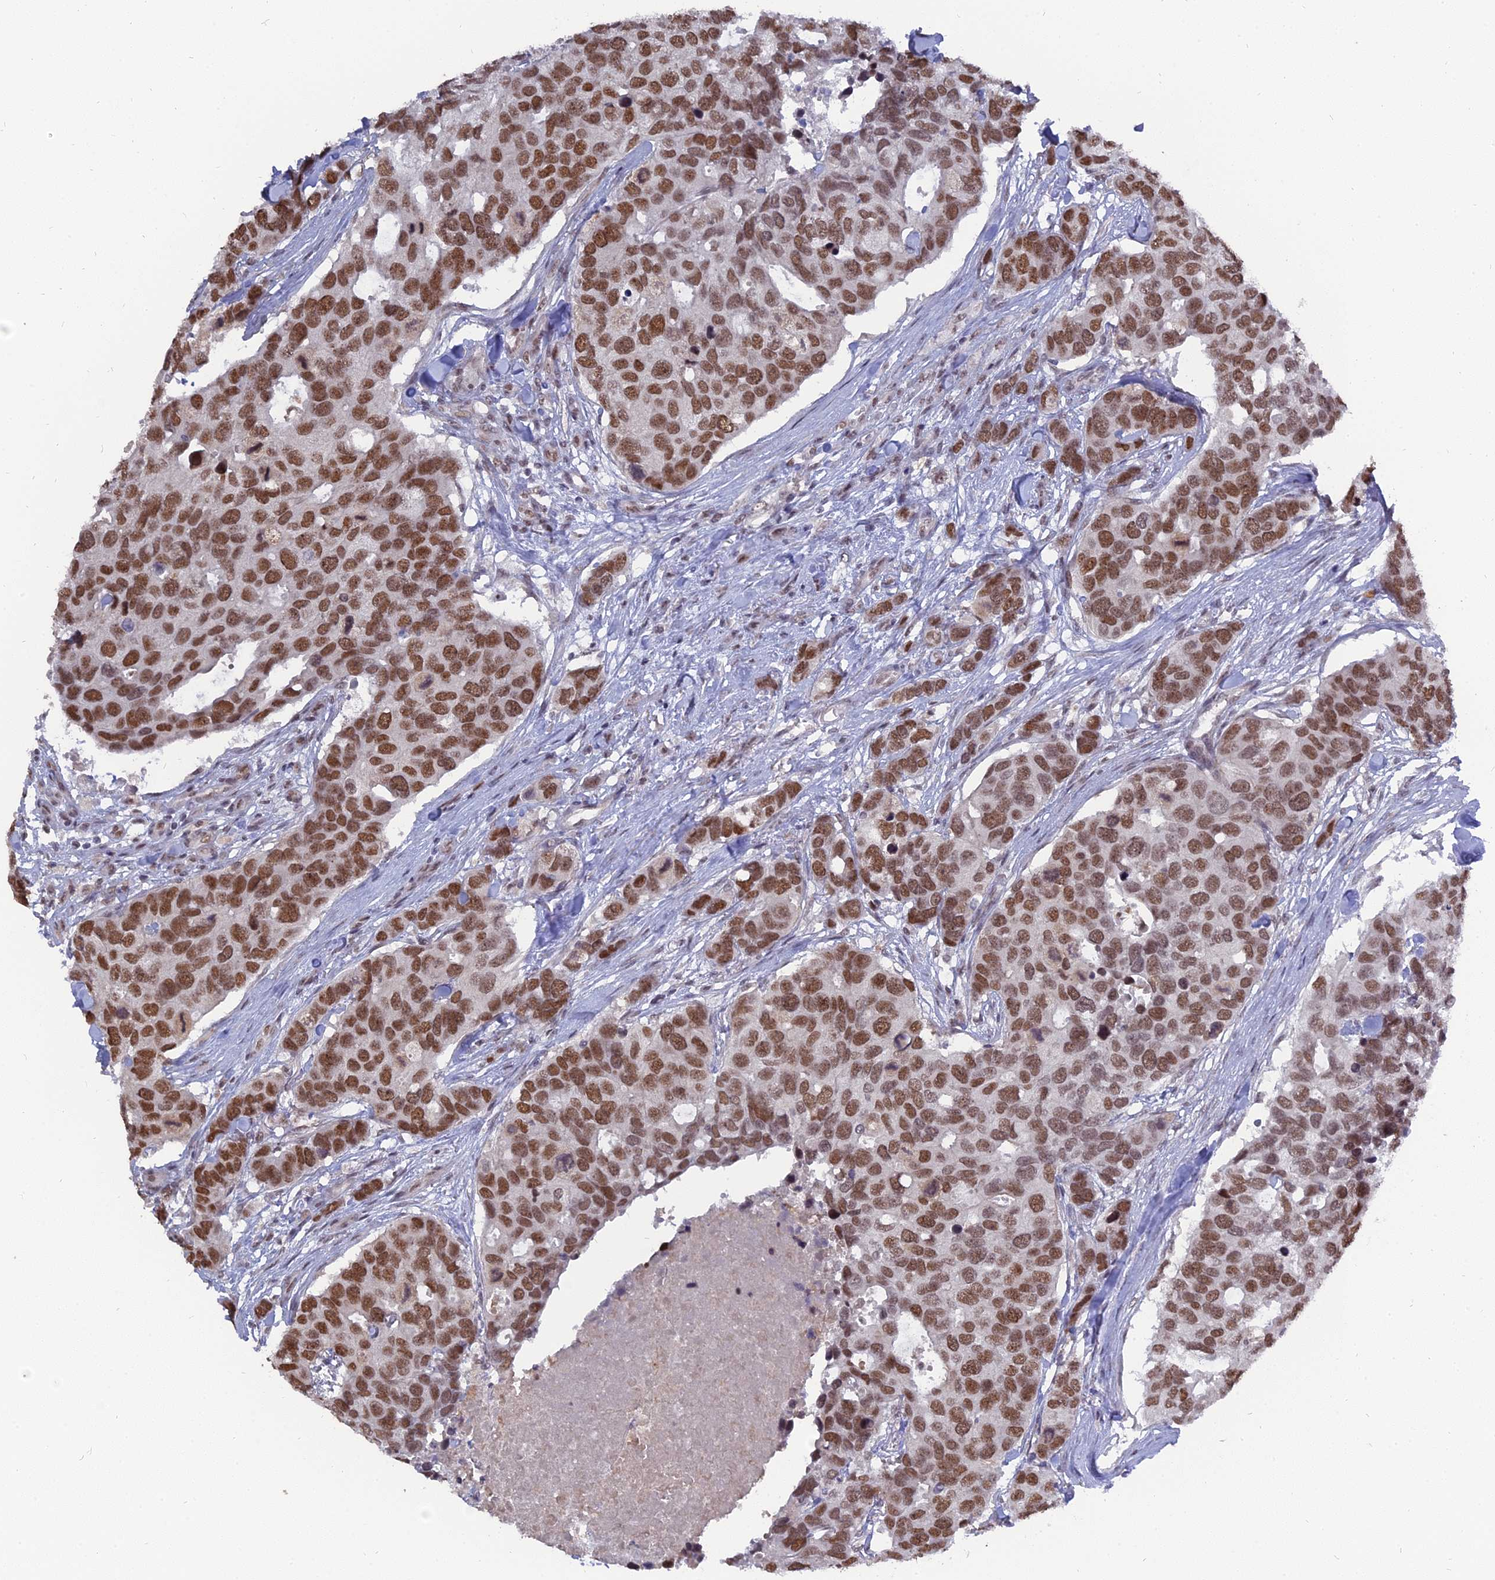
{"staining": {"intensity": "strong", "quantity": ">75%", "location": "nuclear"}, "tissue": "breast cancer", "cell_type": "Tumor cells", "image_type": "cancer", "snomed": [{"axis": "morphology", "description": "Duct carcinoma"}, {"axis": "topography", "description": "Breast"}], "caption": "Protein expression analysis of breast cancer exhibits strong nuclear staining in approximately >75% of tumor cells. The protein is shown in brown color, while the nuclei are stained blue.", "gene": "NR1H3", "patient": {"sex": "female", "age": 83}}